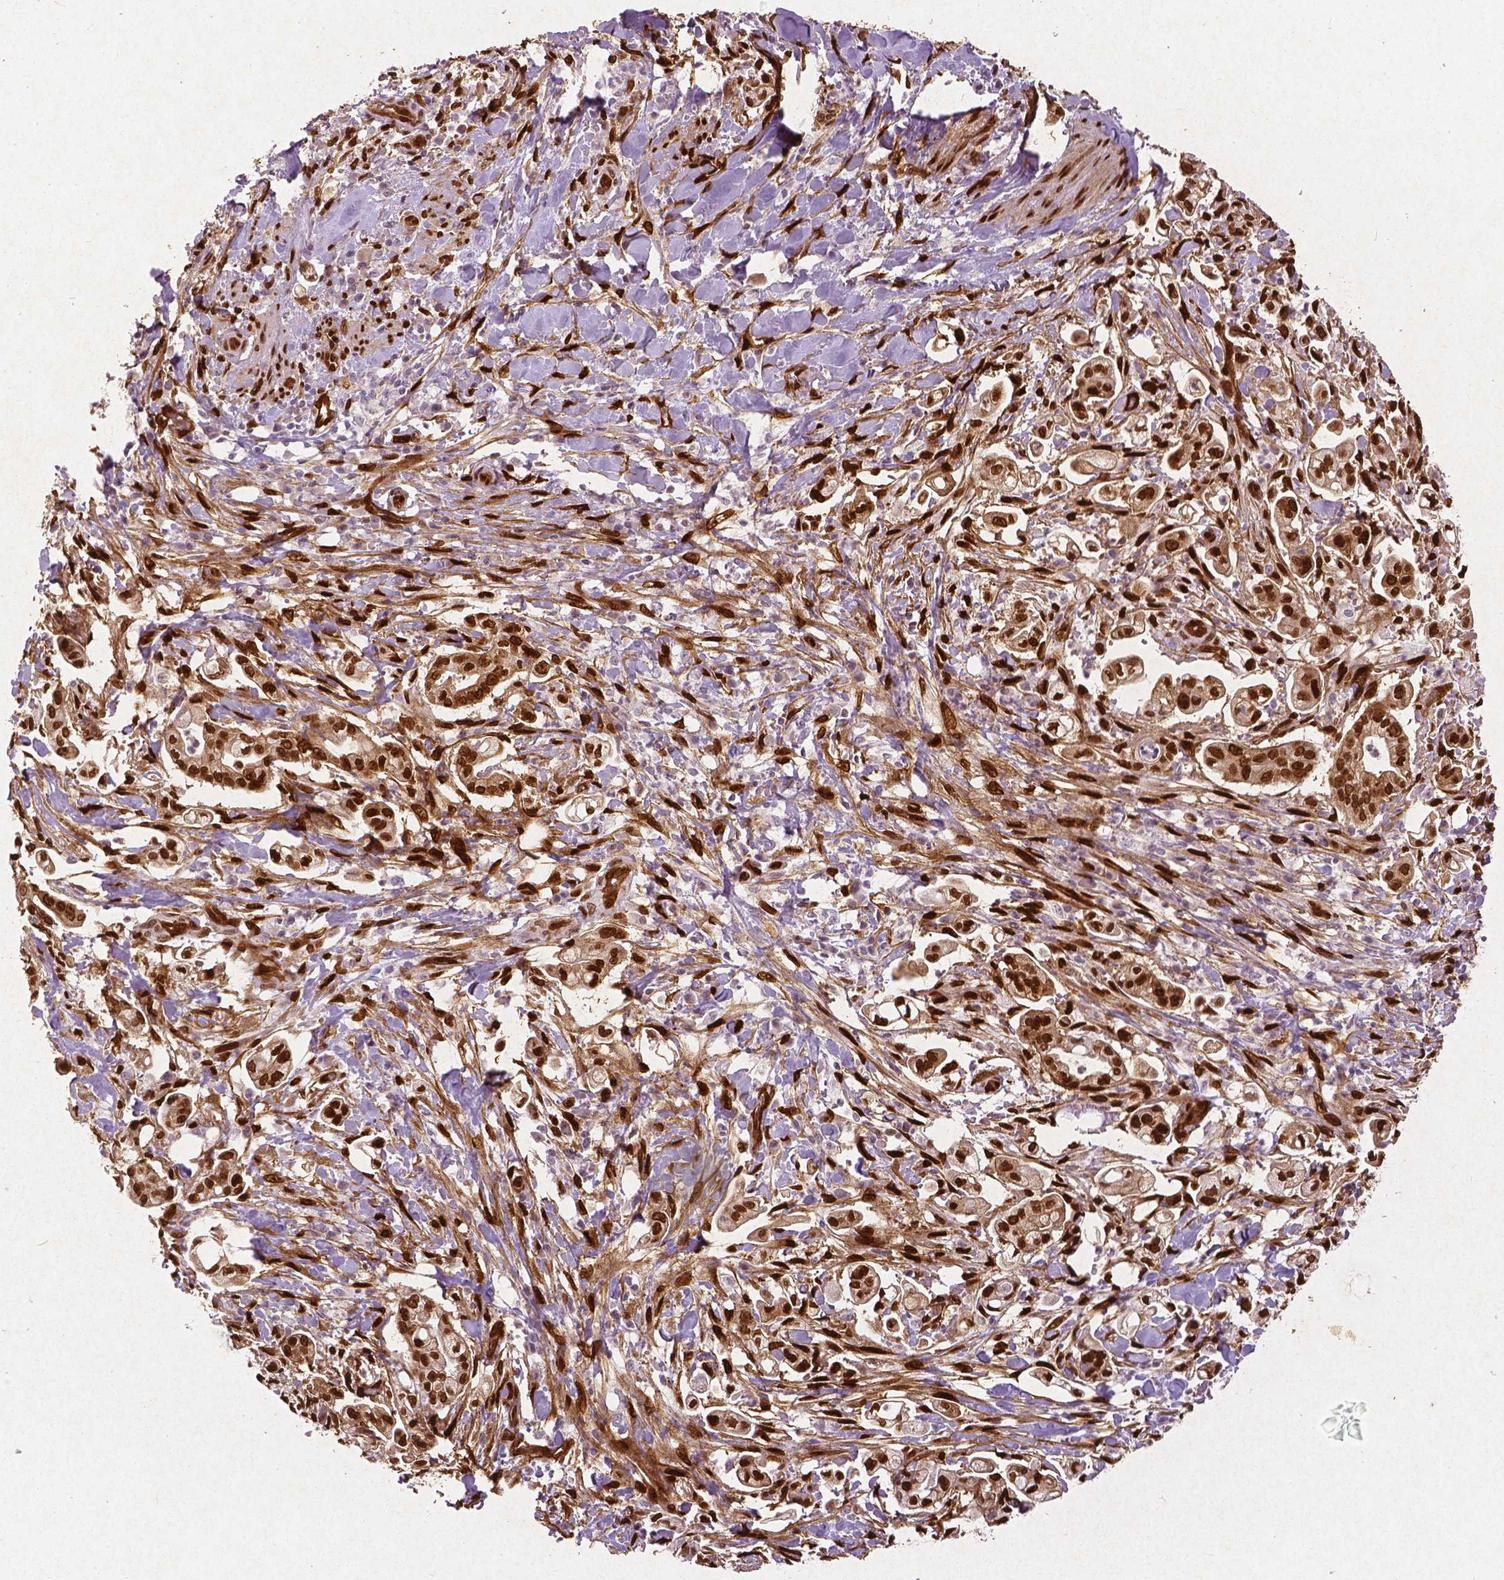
{"staining": {"intensity": "strong", "quantity": ">75%", "location": "cytoplasmic/membranous,nuclear"}, "tissue": "pancreatic cancer", "cell_type": "Tumor cells", "image_type": "cancer", "snomed": [{"axis": "morphology", "description": "Adenocarcinoma, NOS"}, {"axis": "topography", "description": "Pancreas"}], "caption": "Immunohistochemical staining of pancreatic adenocarcinoma reveals strong cytoplasmic/membranous and nuclear protein staining in about >75% of tumor cells.", "gene": "WWTR1", "patient": {"sex": "female", "age": 69}}